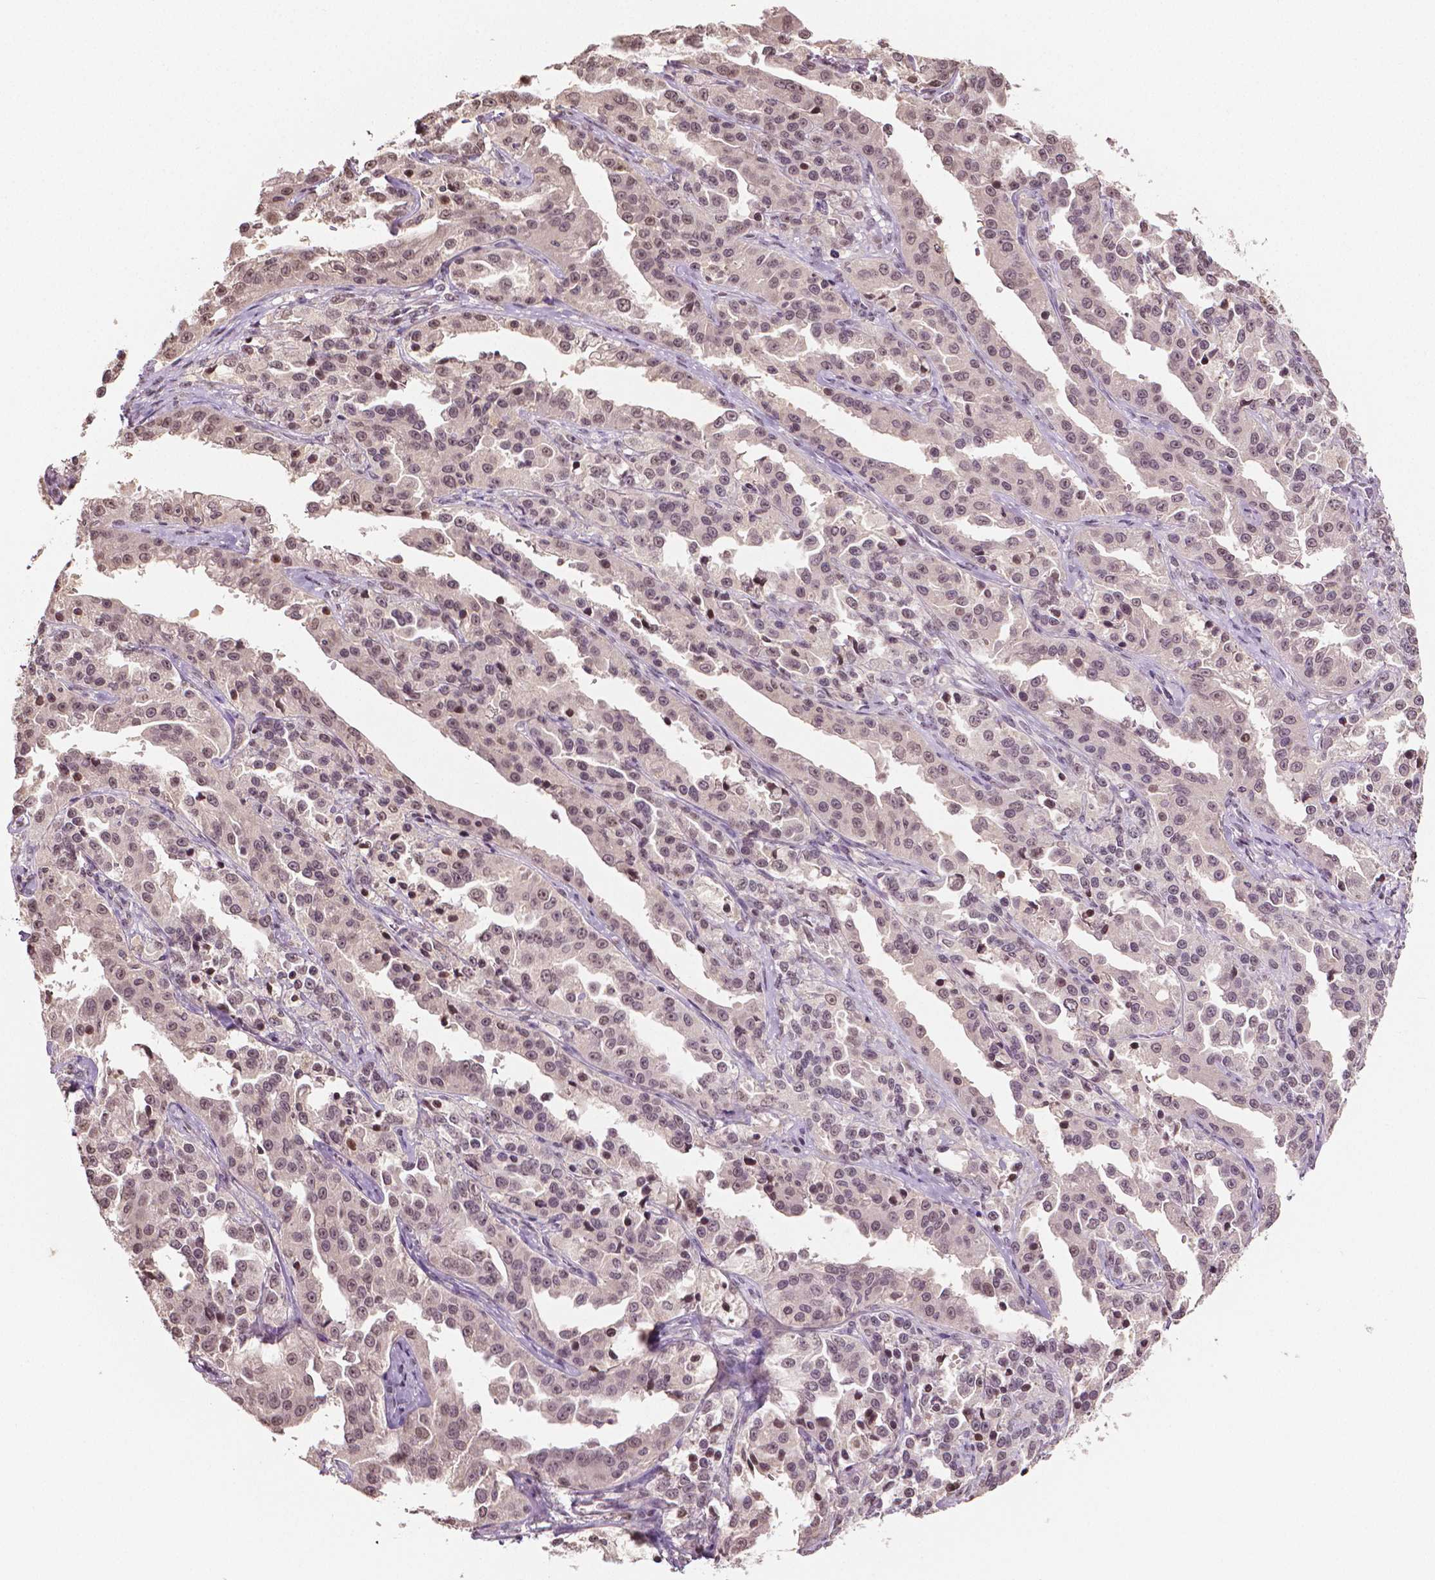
{"staining": {"intensity": "moderate", "quantity": ">75%", "location": "nuclear"}, "tissue": "ovarian cancer", "cell_type": "Tumor cells", "image_type": "cancer", "snomed": [{"axis": "morphology", "description": "Cystadenocarcinoma, serous, NOS"}, {"axis": "topography", "description": "Ovary"}], "caption": "IHC histopathology image of ovarian serous cystadenocarcinoma stained for a protein (brown), which reveals medium levels of moderate nuclear positivity in about >75% of tumor cells.", "gene": "DEK", "patient": {"sex": "female", "age": 75}}